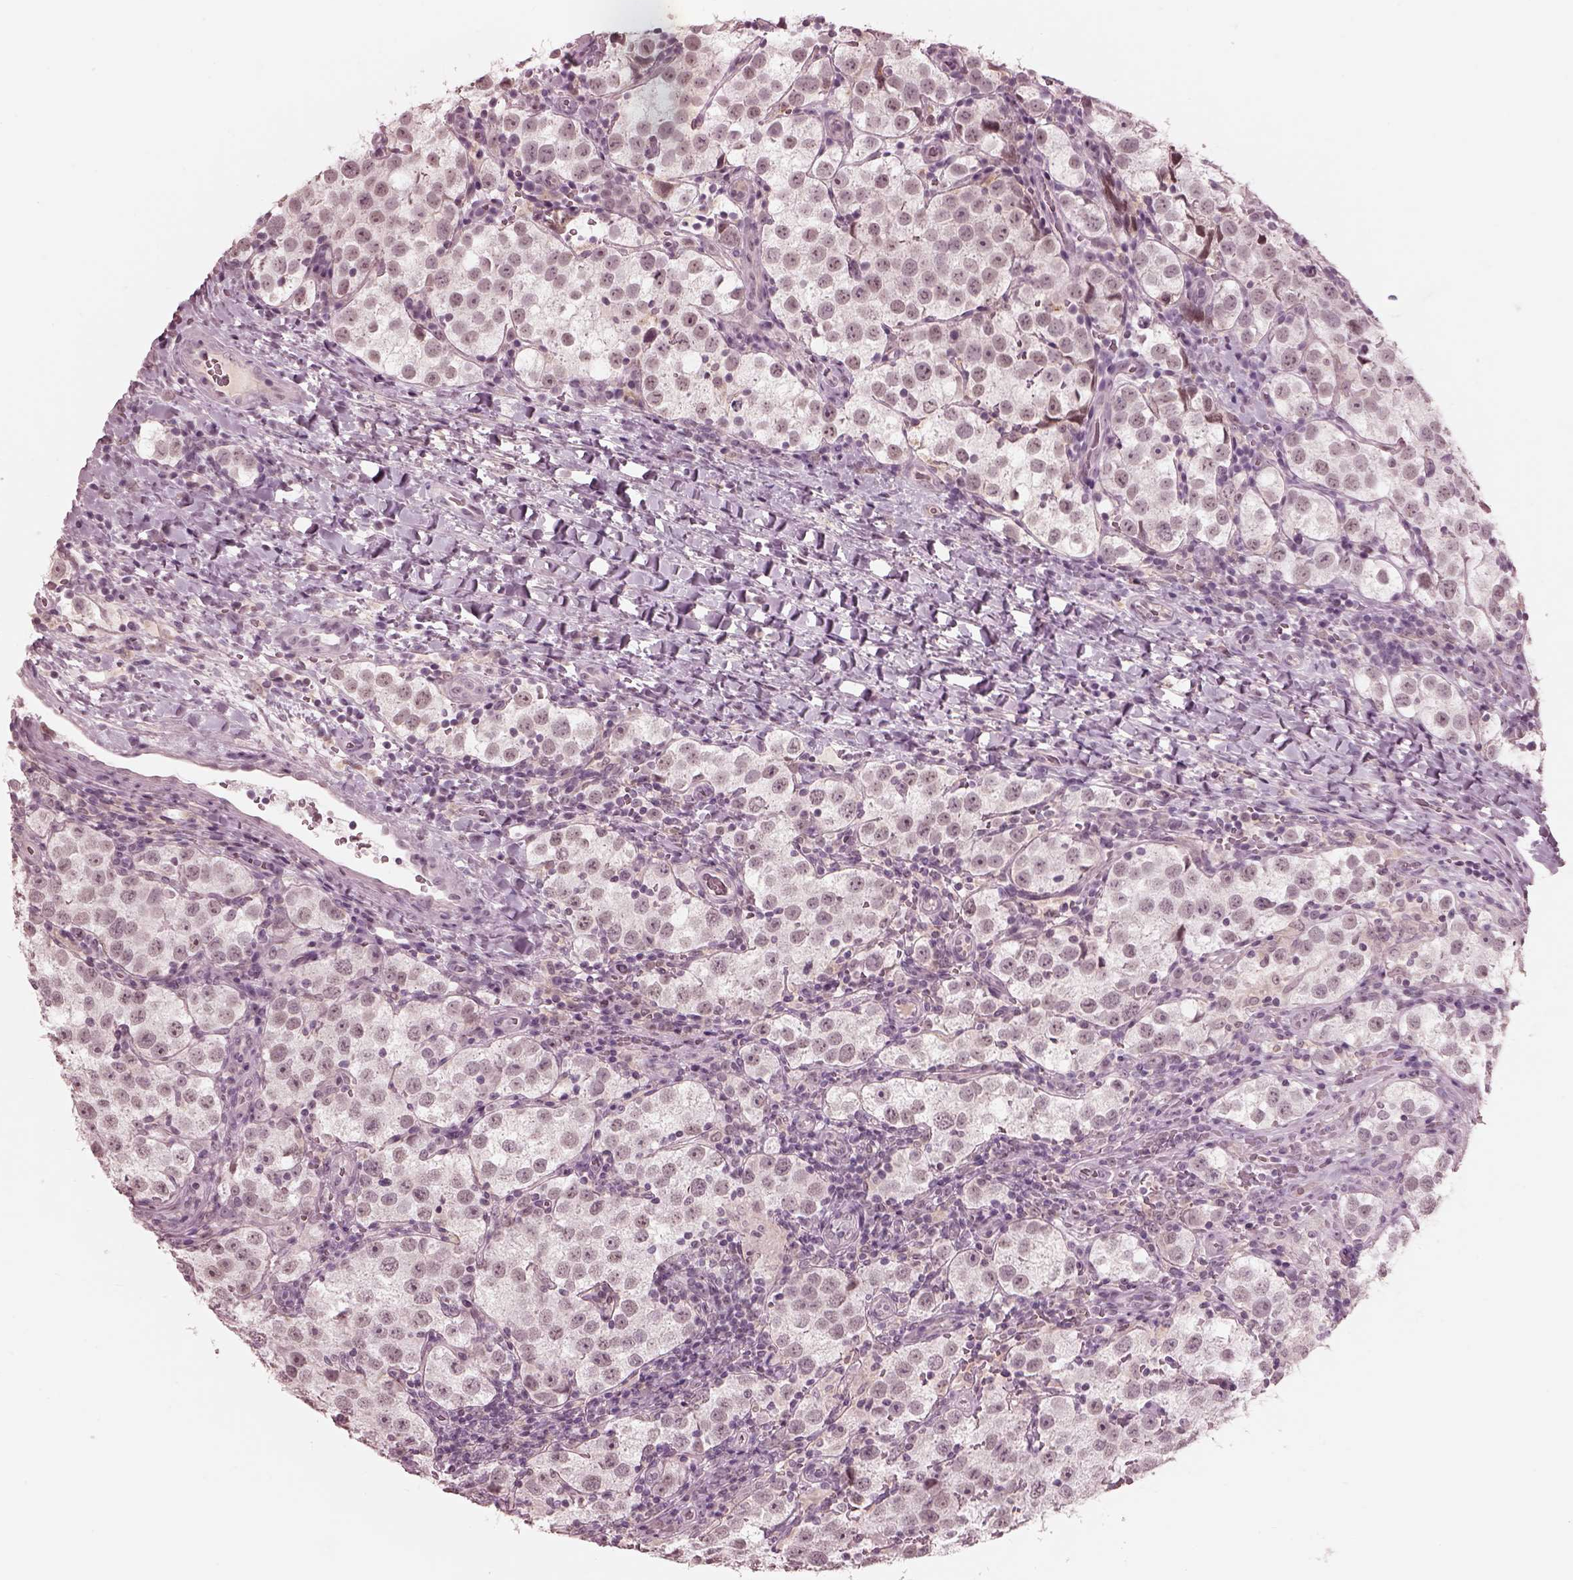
{"staining": {"intensity": "negative", "quantity": "none", "location": "none"}, "tissue": "testis cancer", "cell_type": "Tumor cells", "image_type": "cancer", "snomed": [{"axis": "morphology", "description": "Seminoma, NOS"}, {"axis": "topography", "description": "Testis"}], "caption": "Tumor cells show no significant protein staining in testis cancer. (Immunohistochemistry (ihc), brightfield microscopy, high magnification).", "gene": "GARIN4", "patient": {"sex": "male", "age": 37}}